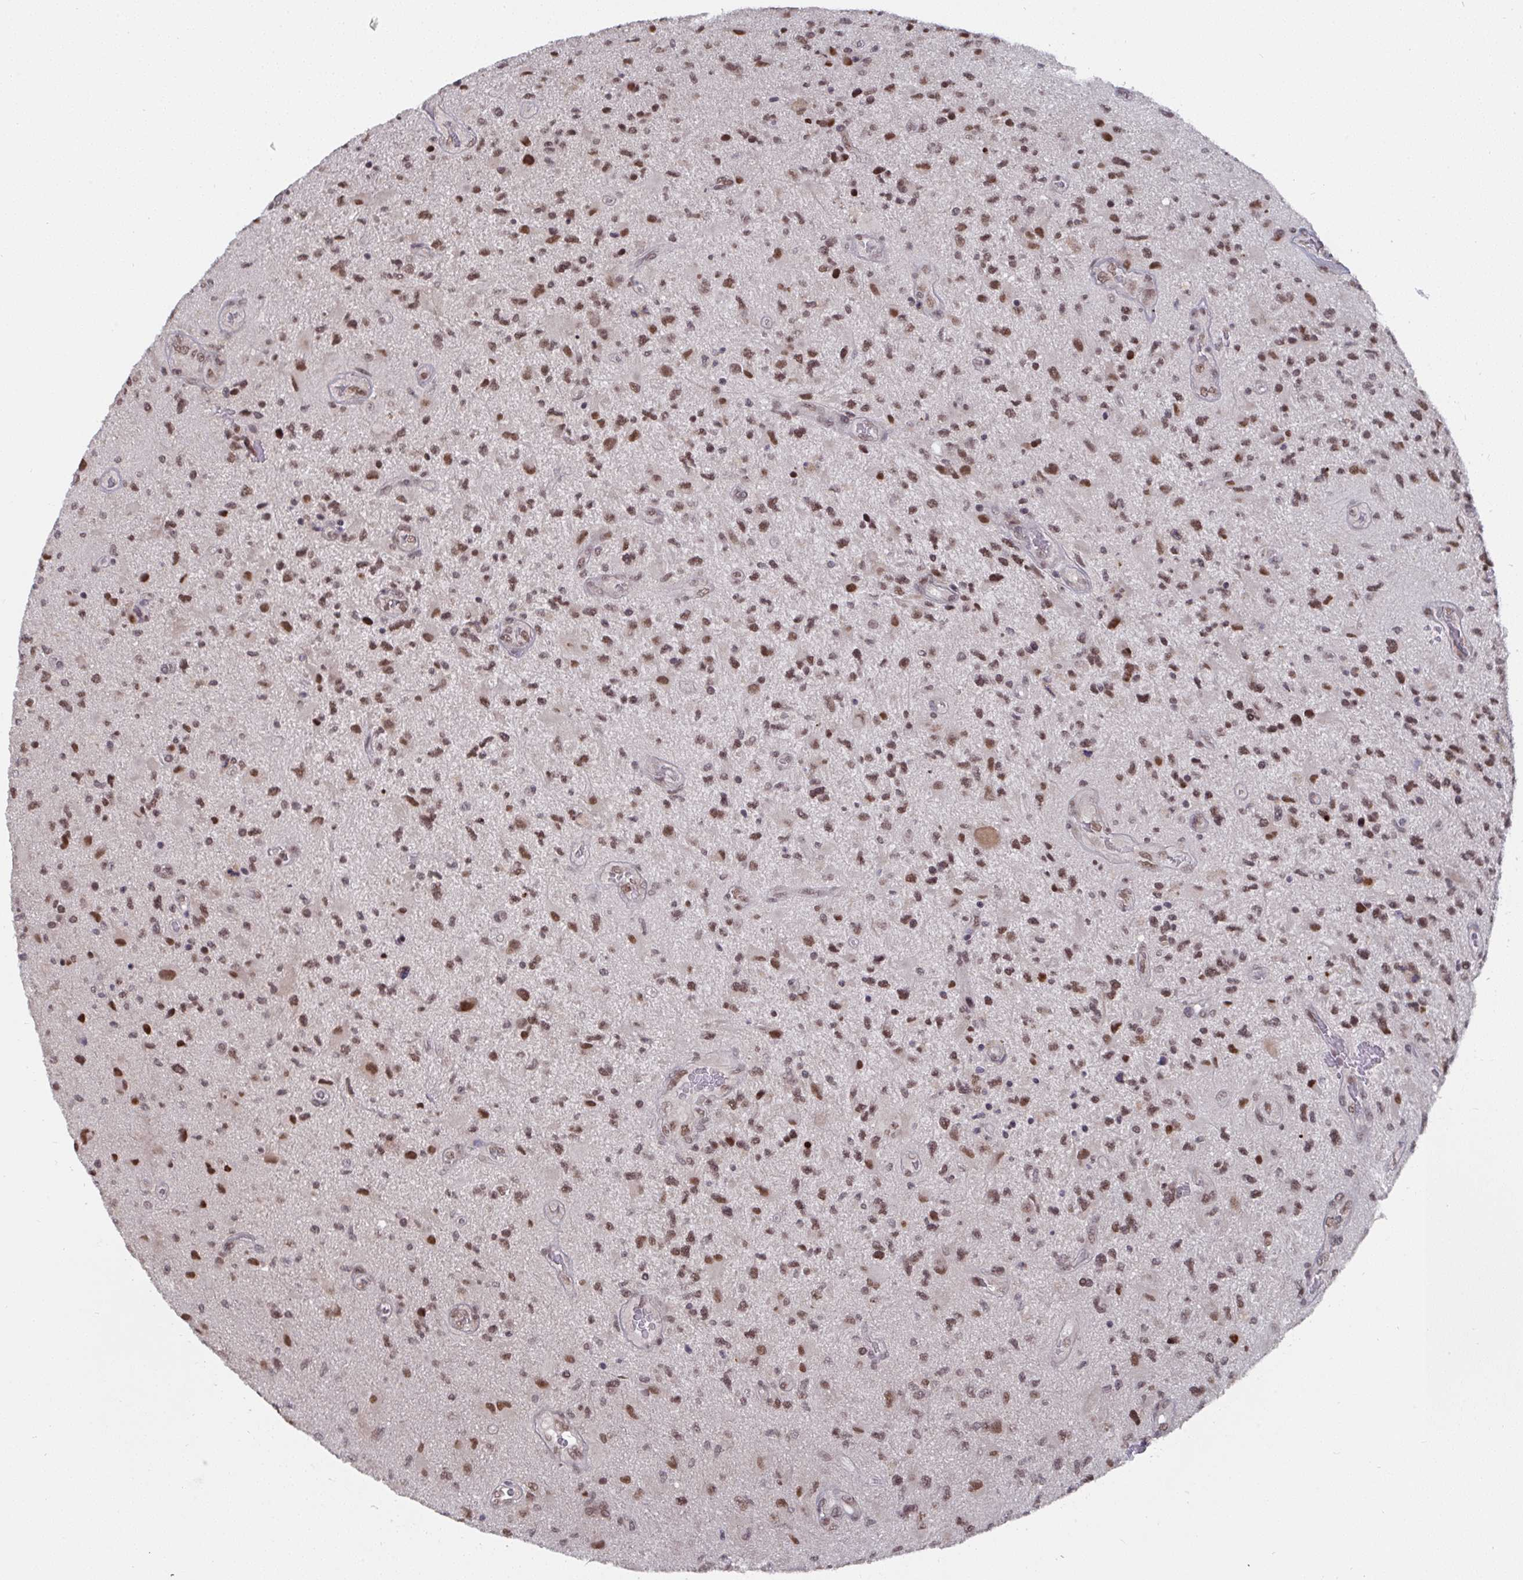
{"staining": {"intensity": "moderate", "quantity": ">75%", "location": "nuclear"}, "tissue": "glioma", "cell_type": "Tumor cells", "image_type": "cancer", "snomed": [{"axis": "morphology", "description": "Glioma, malignant, High grade"}, {"axis": "topography", "description": "Brain"}], "caption": "IHC histopathology image of glioma stained for a protein (brown), which reveals medium levels of moderate nuclear expression in about >75% of tumor cells.", "gene": "JMJD1C", "patient": {"sex": "male", "age": 67}}